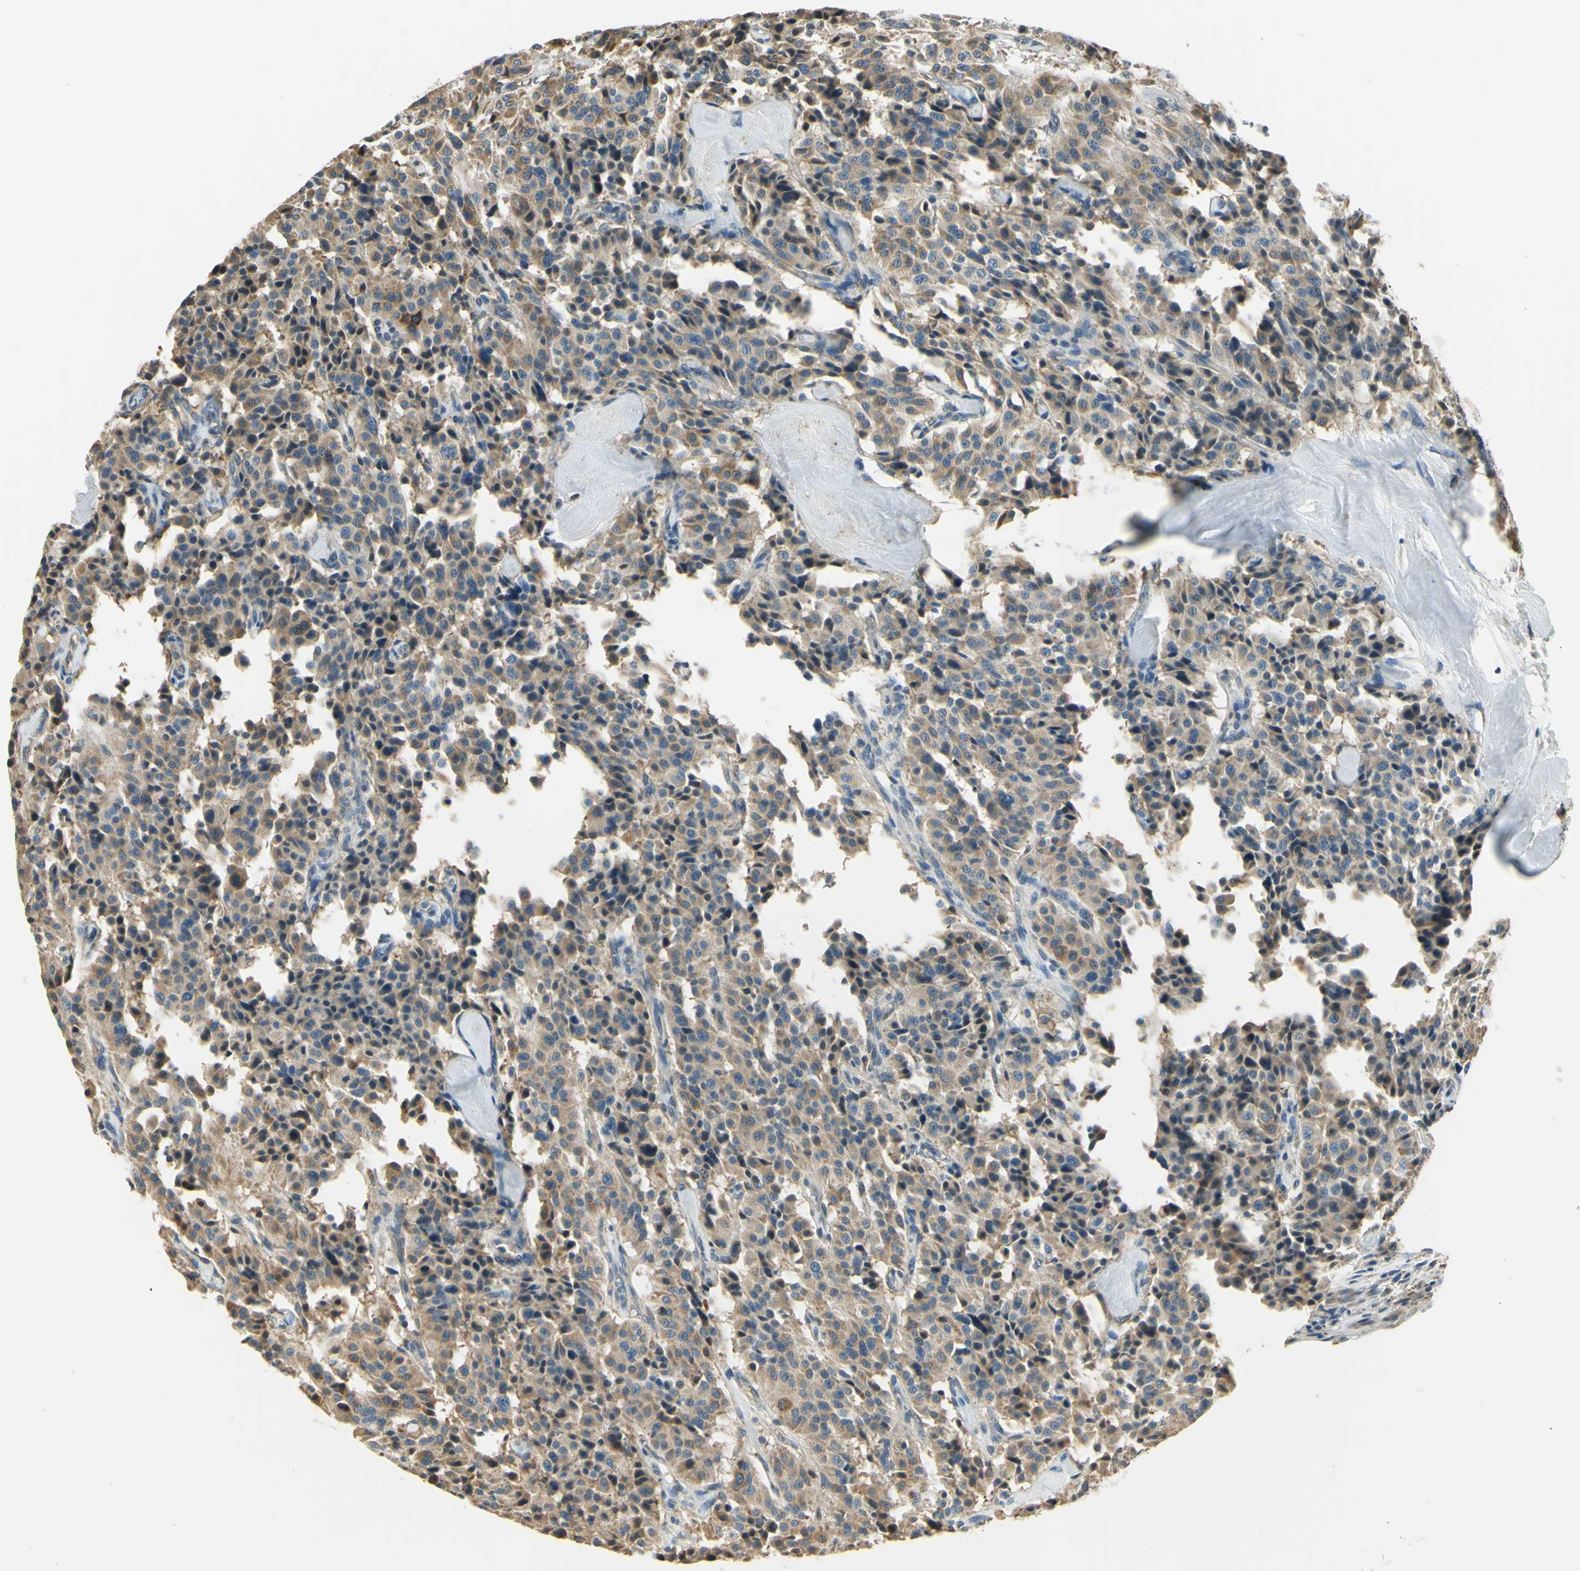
{"staining": {"intensity": "weak", "quantity": ">75%", "location": "cytoplasmic/membranous"}, "tissue": "carcinoid", "cell_type": "Tumor cells", "image_type": "cancer", "snomed": [{"axis": "morphology", "description": "Carcinoid, malignant, NOS"}, {"axis": "topography", "description": "Lung"}], "caption": "The immunohistochemical stain shows weak cytoplasmic/membranous positivity in tumor cells of carcinoid tissue. The staining is performed using DAB (3,3'-diaminobenzidine) brown chromogen to label protein expression. The nuclei are counter-stained blue using hematoxylin.", "gene": "IGDCC4", "patient": {"sex": "male", "age": 30}}